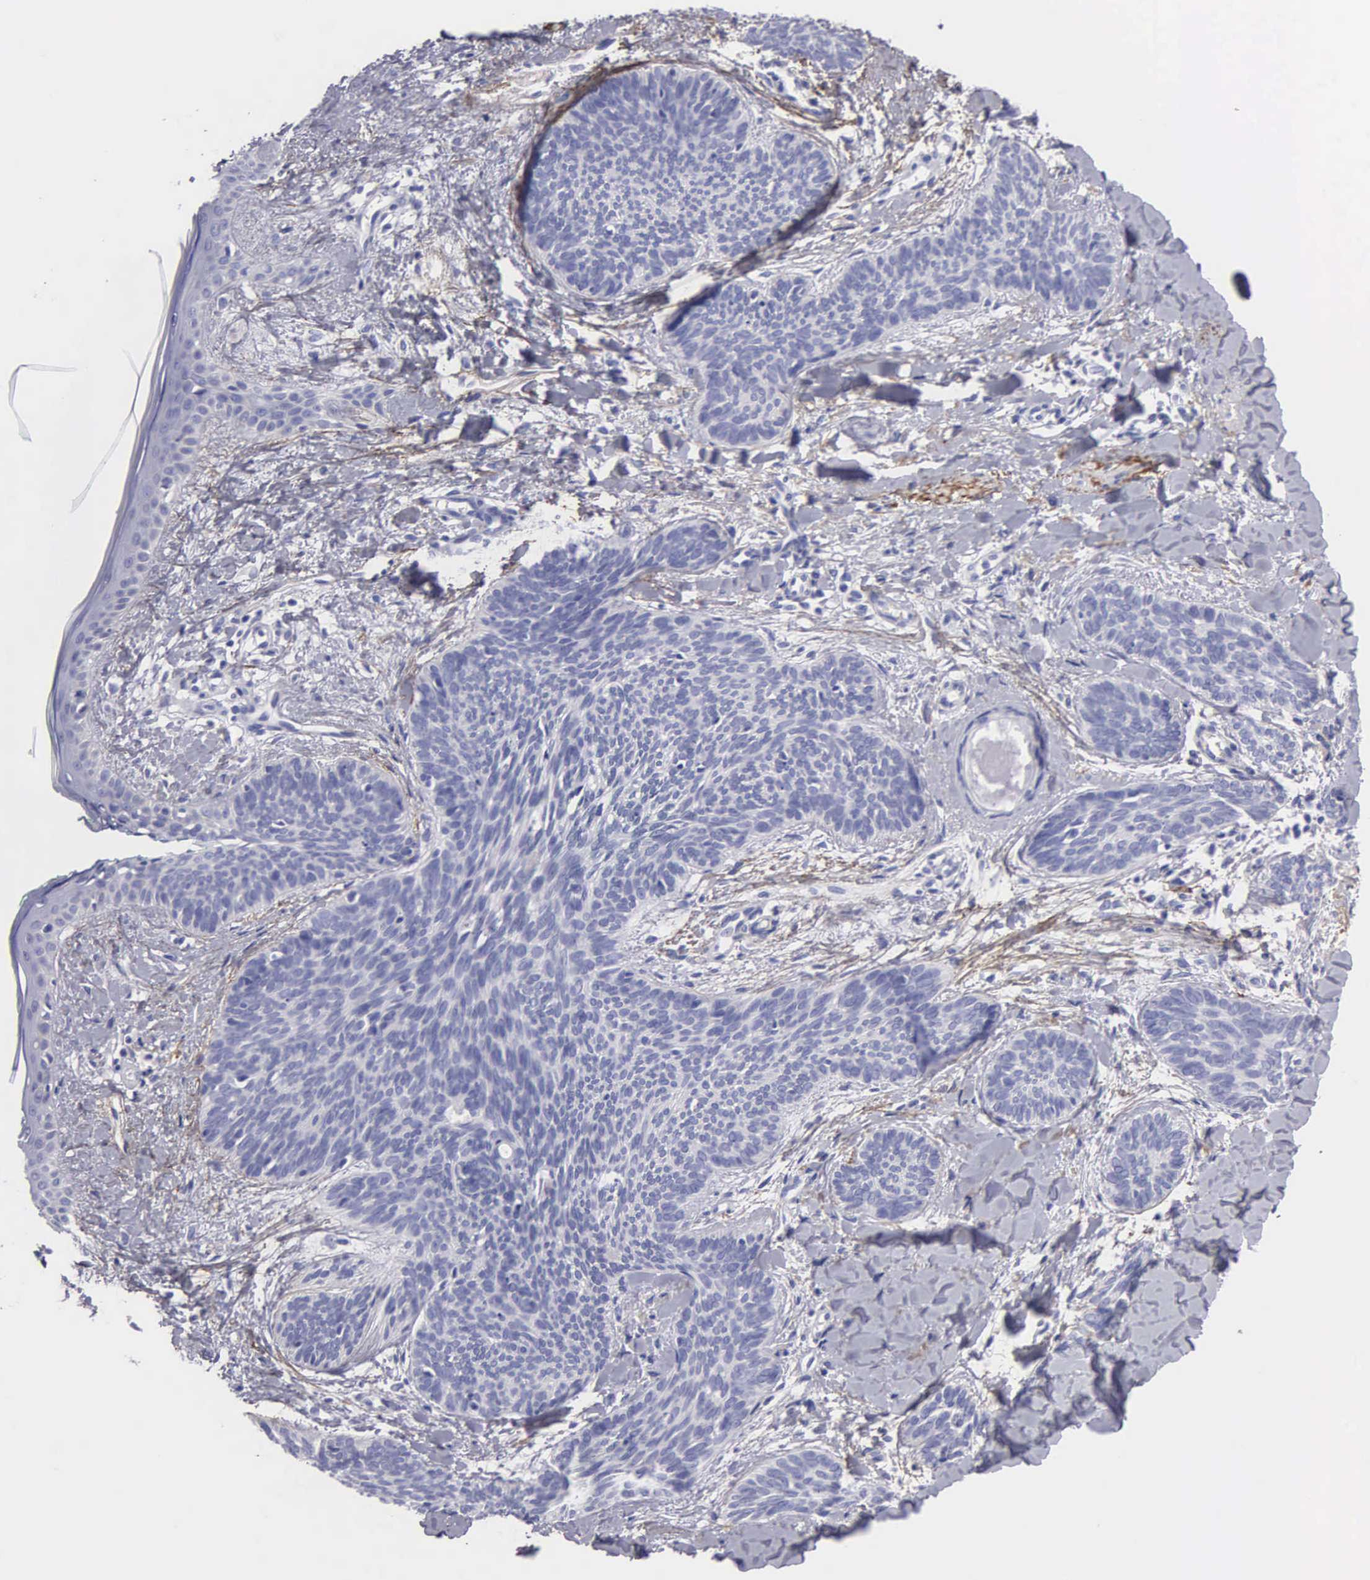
{"staining": {"intensity": "negative", "quantity": "none", "location": "none"}, "tissue": "skin cancer", "cell_type": "Tumor cells", "image_type": "cancer", "snomed": [{"axis": "morphology", "description": "Basal cell carcinoma"}, {"axis": "topography", "description": "Skin"}], "caption": "The image reveals no staining of tumor cells in skin cancer. (DAB IHC with hematoxylin counter stain).", "gene": "FBLN5", "patient": {"sex": "female", "age": 81}}